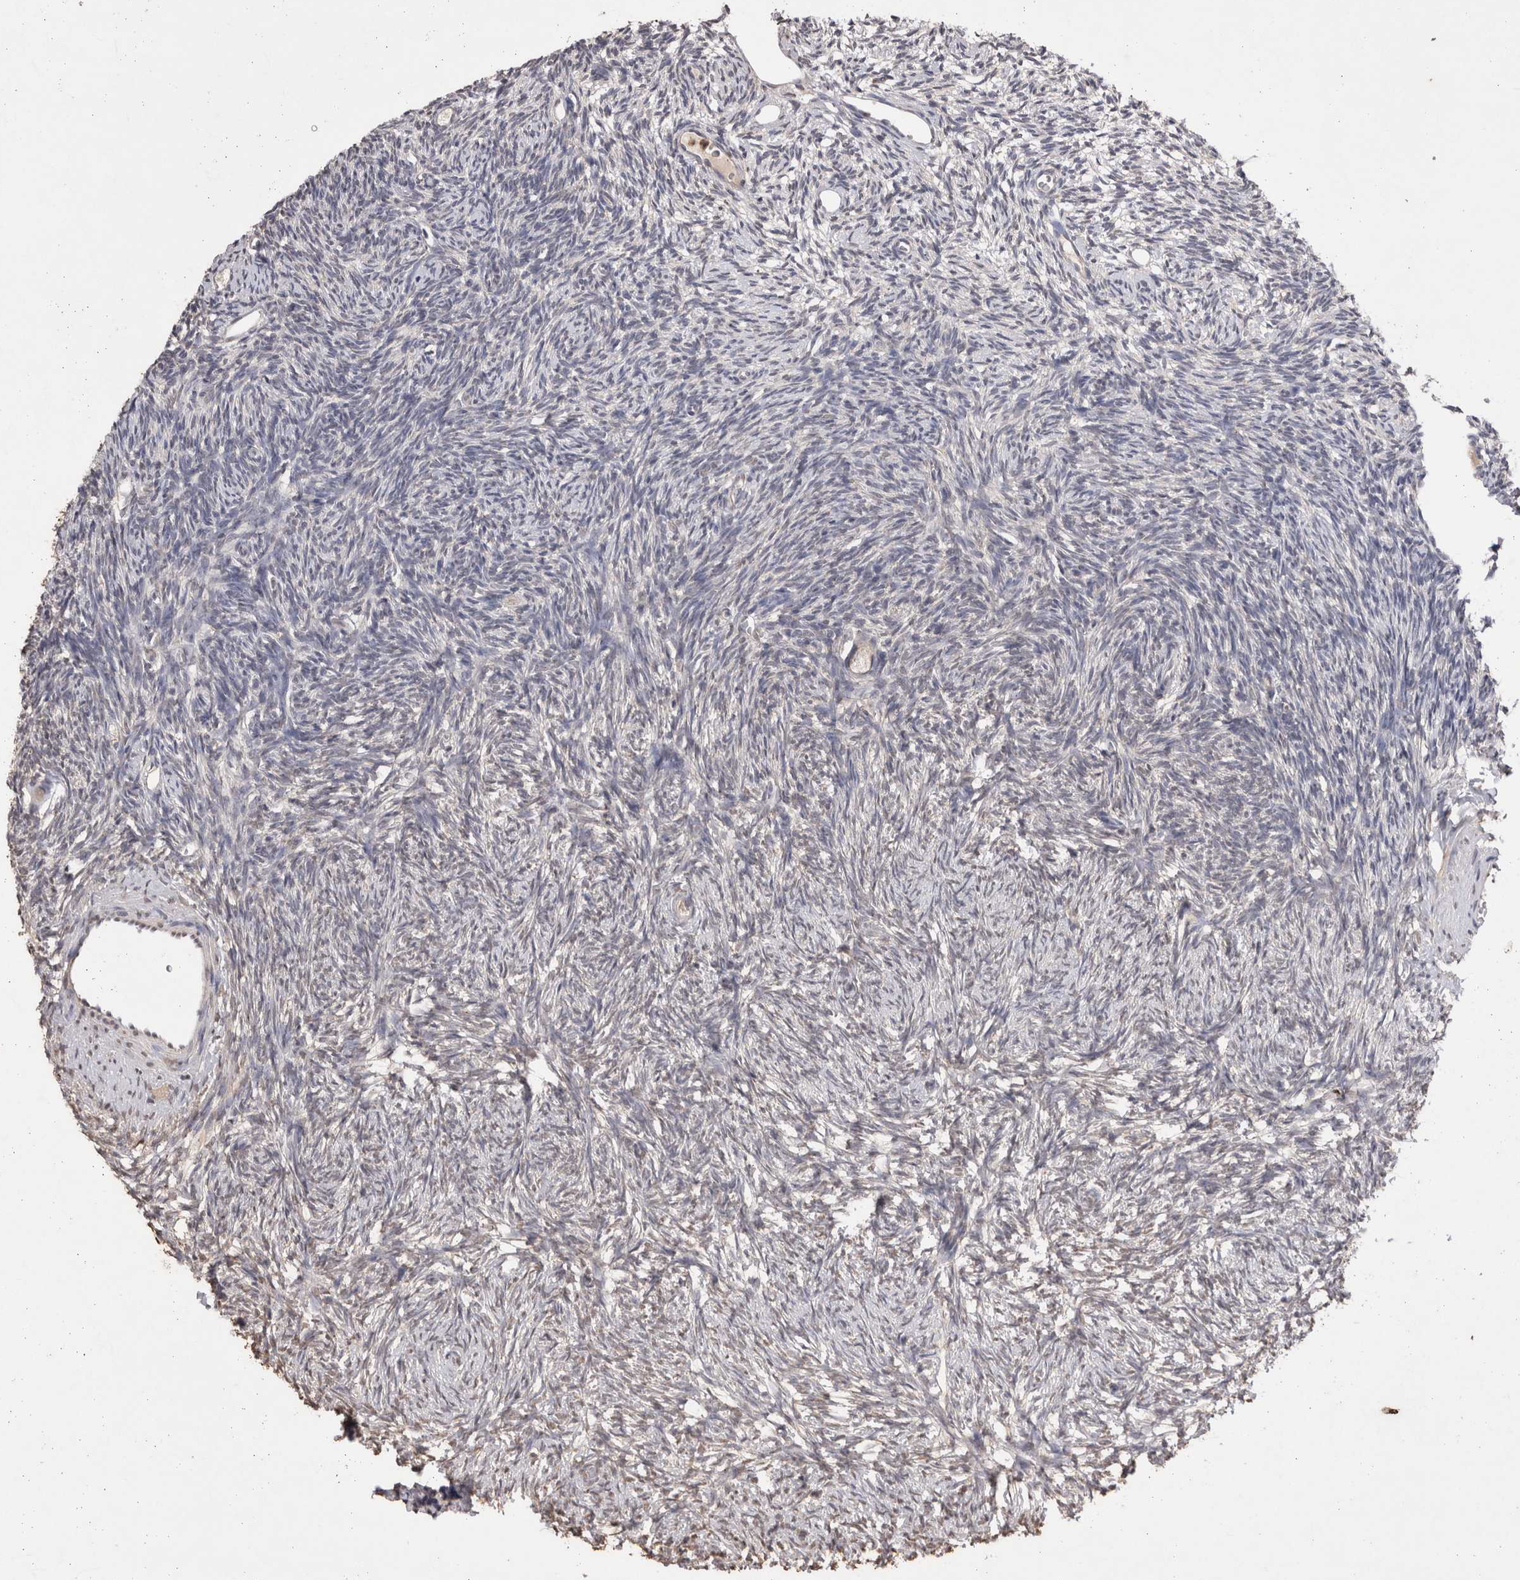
{"staining": {"intensity": "weak", "quantity": ">75%", "location": "cytoplasmic/membranous,nuclear"}, "tissue": "ovary", "cell_type": "Follicle cells", "image_type": "normal", "snomed": [{"axis": "morphology", "description": "Normal tissue, NOS"}, {"axis": "topography", "description": "Ovary"}], "caption": "Normal ovary exhibits weak cytoplasmic/membranous,nuclear staining in approximately >75% of follicle cells, visualized by immunohistochemistry. Nuclei are stained in blue.", "gene": "GRK5", "patient": {"sex": "female", "age": 34}}